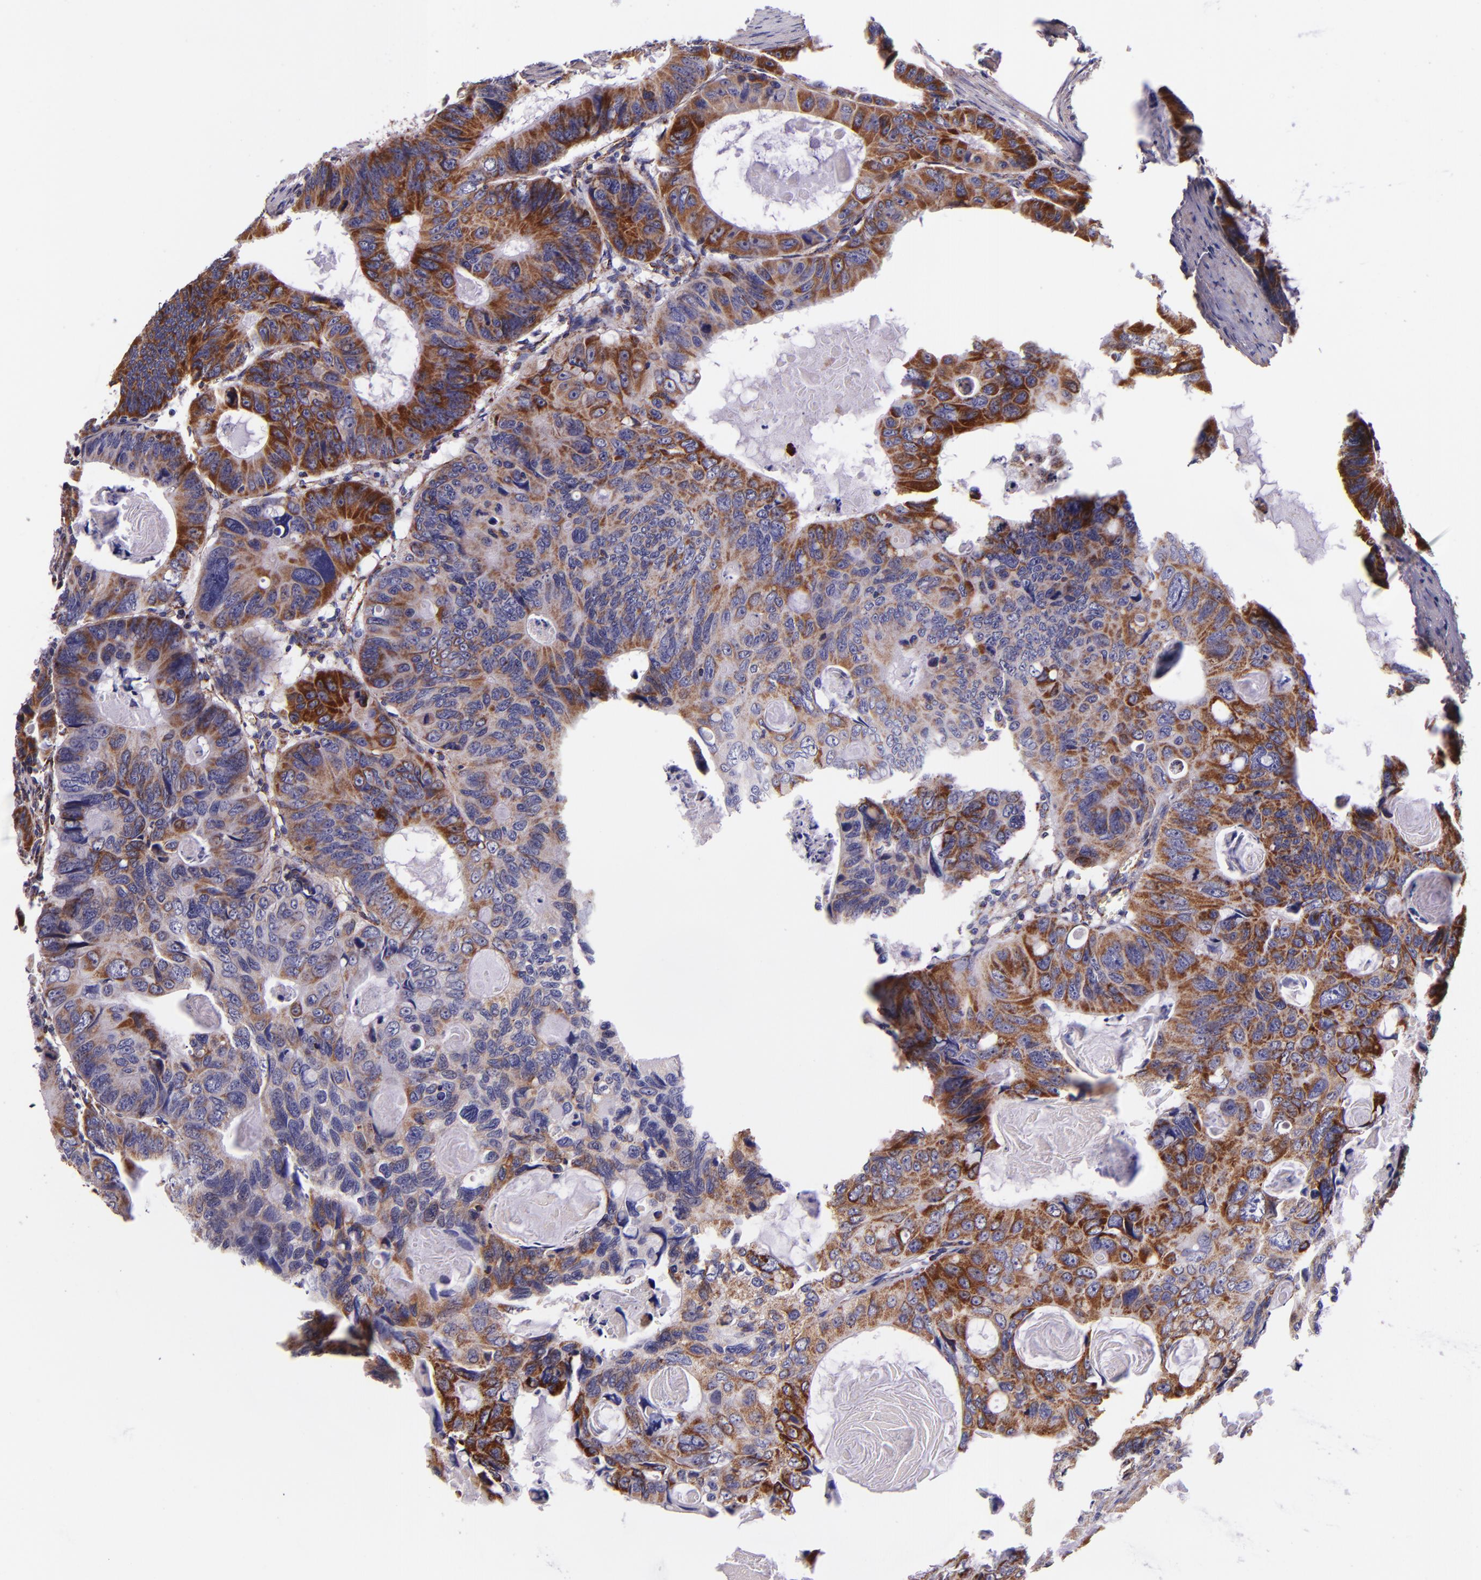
{"staining": {"intensity": "strong", "quantity": "25%-75%", "location": "cytoplasmic/membranous"}, "tissue": "colorectal cancer", "cell_type": "Tumor cells", "image_type": "cancer", "snomed": [{"axis": "morphology", "description": "Adenocarcinoma, NOS"}, {"axis": "topography", "description": "Colon"}], "caption": "Colorectal cancer was stained to show a protein in brown. There is high levels of strong cytoplasmic/membranous expression in approximately 25%-75% of tumor cells.", "gene": "IDH3G", "patient": {"sex": "female", "age": 55}}